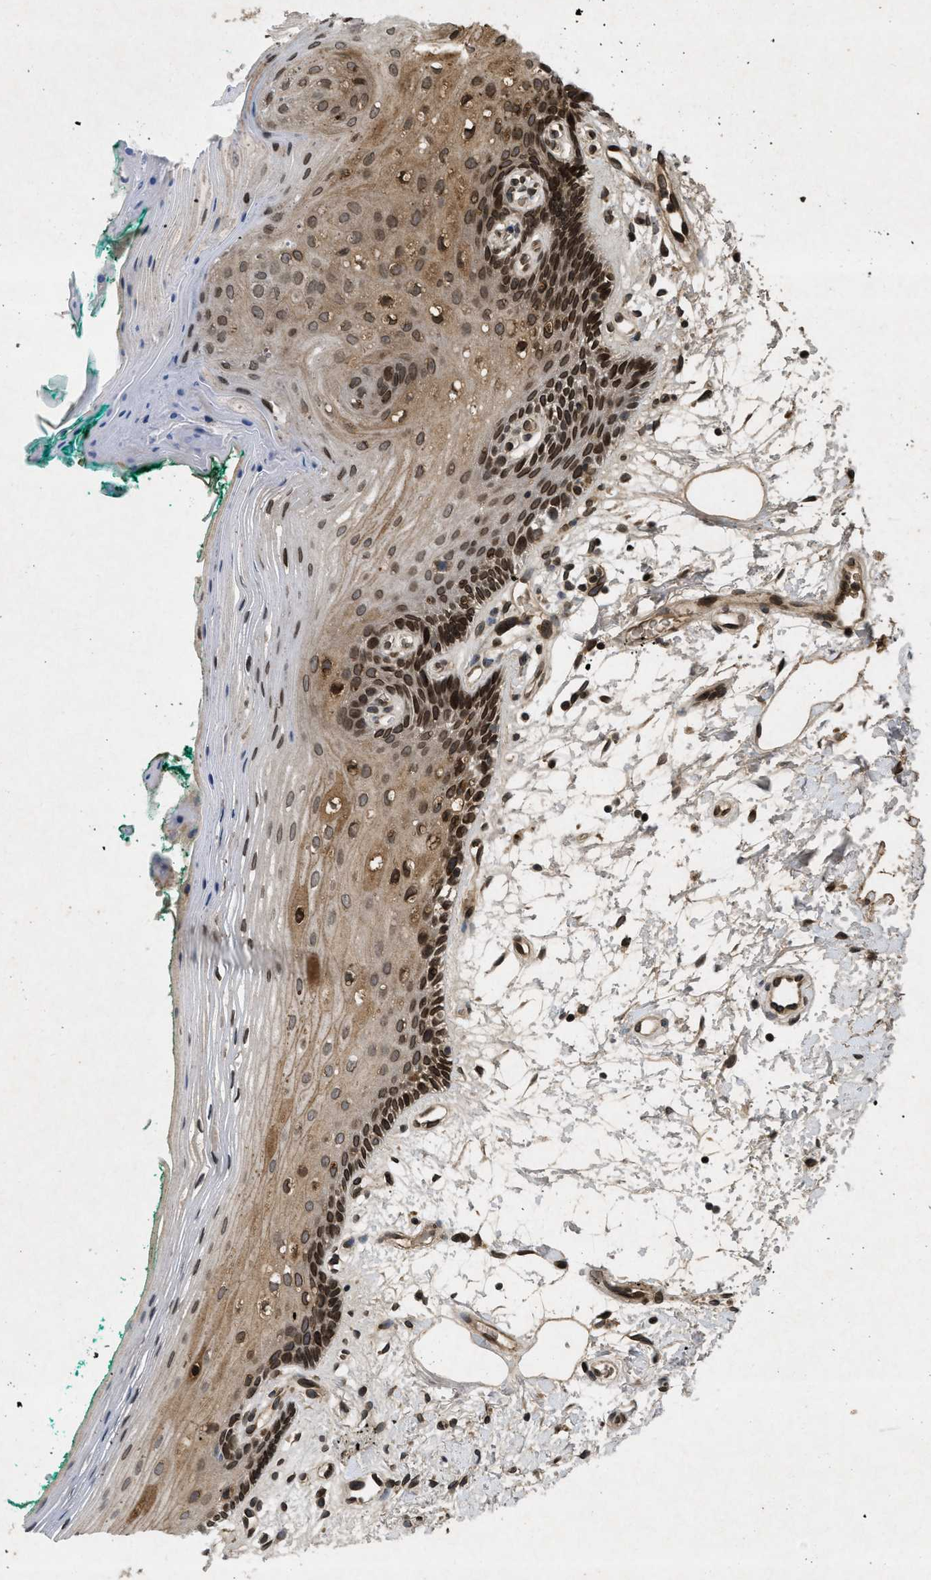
{"staining": {"intensity": "strong", "quantity": ">75%", "location": "cytoplasmic/membranous,nuclear"}, "tissue": "oral mucosa", "cell_type": "Squamous epithelial cells", "image_type": "normal", "snomed": [{"axis": "morphology", "description": "Normal tissue, NOS"}, {"axis": "topography", "description": "Skeletal muscle"}, {"axis": "topography", "description": "Oral tissue"}, {"axis": "topography", "description": "Peripheral nerve tissue"}], "caption": "A micrograph showing strong cytoplasmic/membranous,nuclear expression in about >75% of squamous epithelial cells in normal oral mucosa, as visualized by brown immunohistochemical staining.", "gene": "CRY1", "patient": {"sex": "female", "age": 84}}